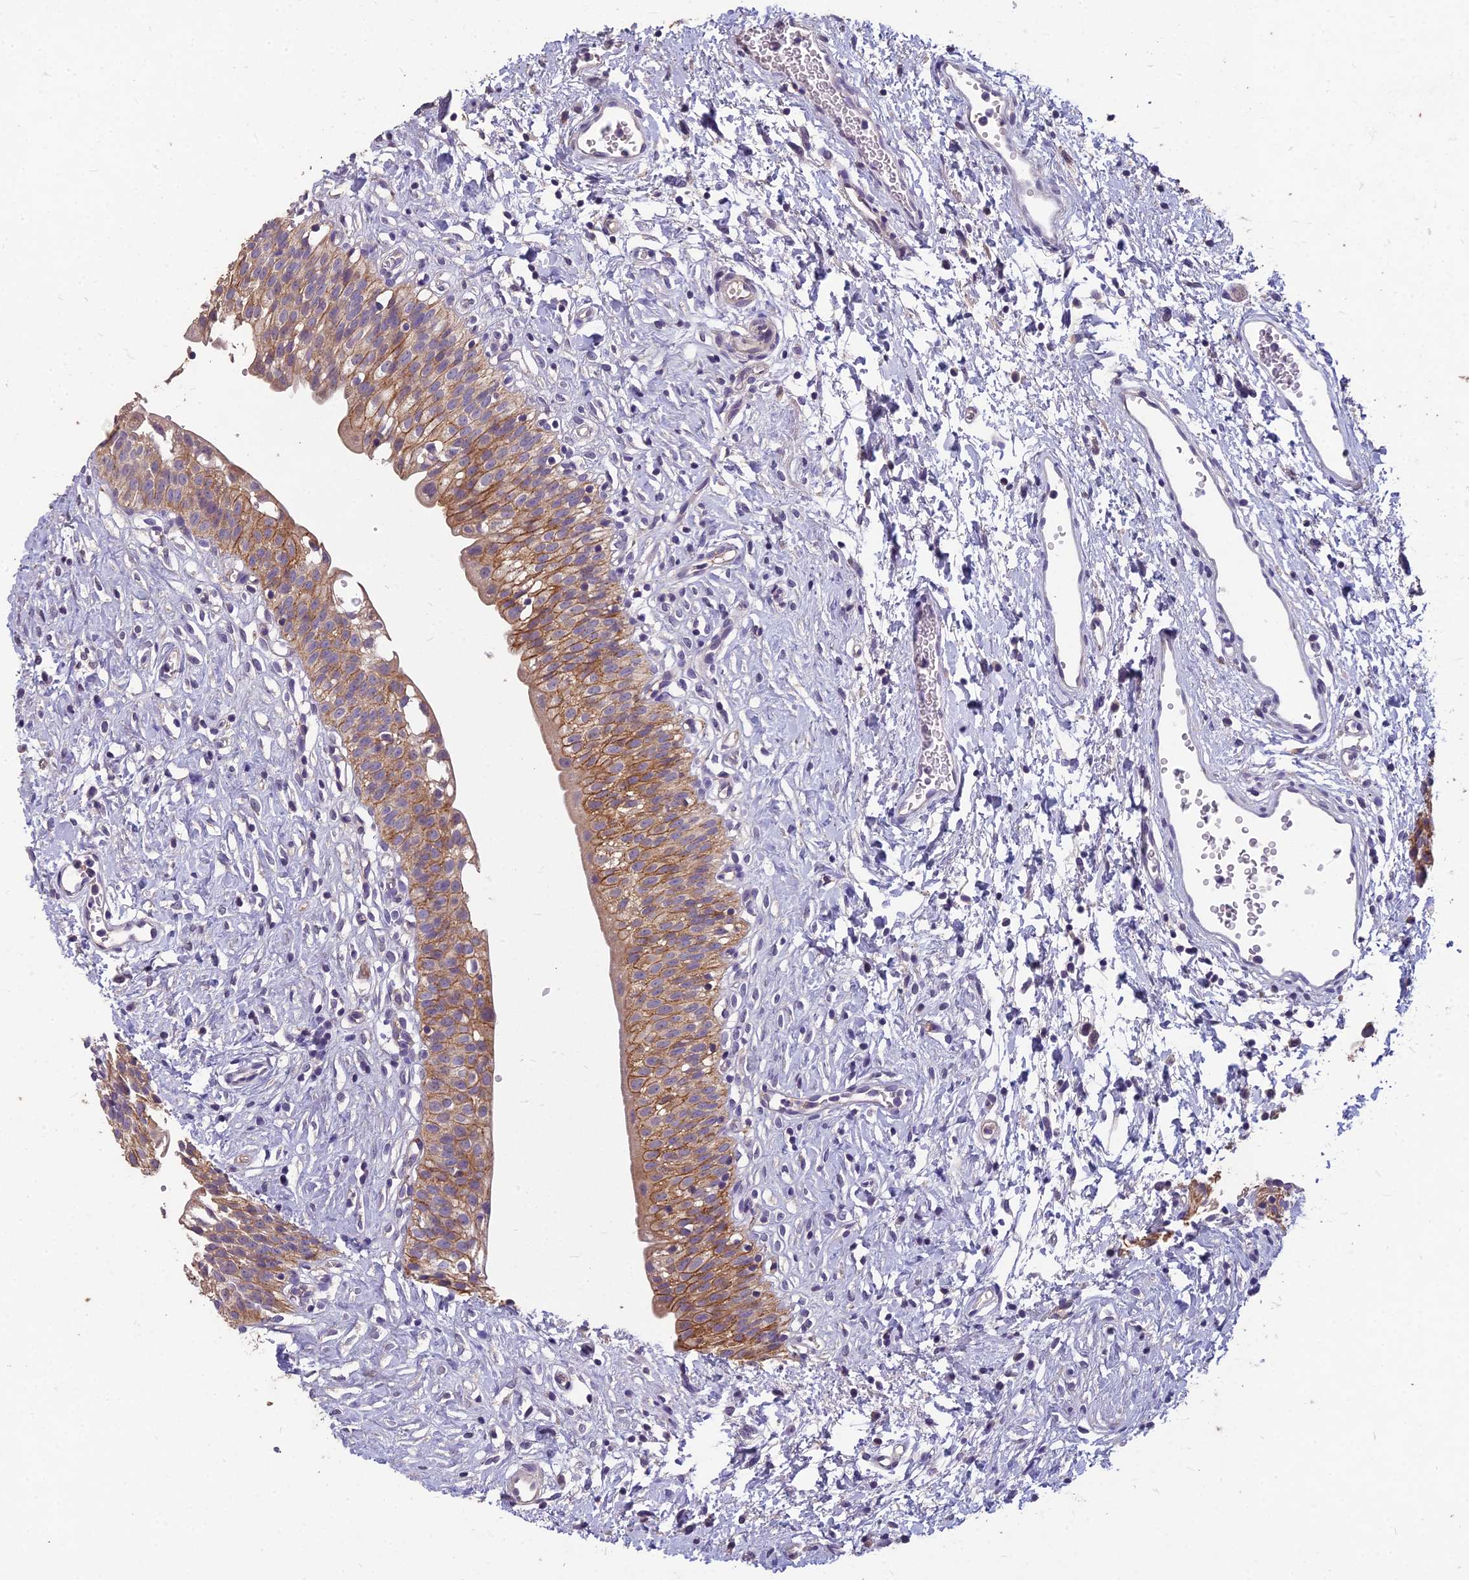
{"staining": {"intensity": "moderate", "quantity": ">75%", "location": "cytoplasmic/membranous"}, "tissue": "urinary bladder", "cell_type": "Urothelial cells", "image_type": "normal", "snomed": [{"axis": "morphology", "description": "Normal tissue, NOS"}, {"axis": "topography", "description": "Urinary bladder"}], "caption": "This micrograph displays immunohistochemistry staining of unremarkable human urinary bladder, with medium moderate cytoplasmic/membranous staining in approximately >75% of urothelial cells.", "gene": "CEACAM16", "patient": {"sex": "male", "age": 51}}